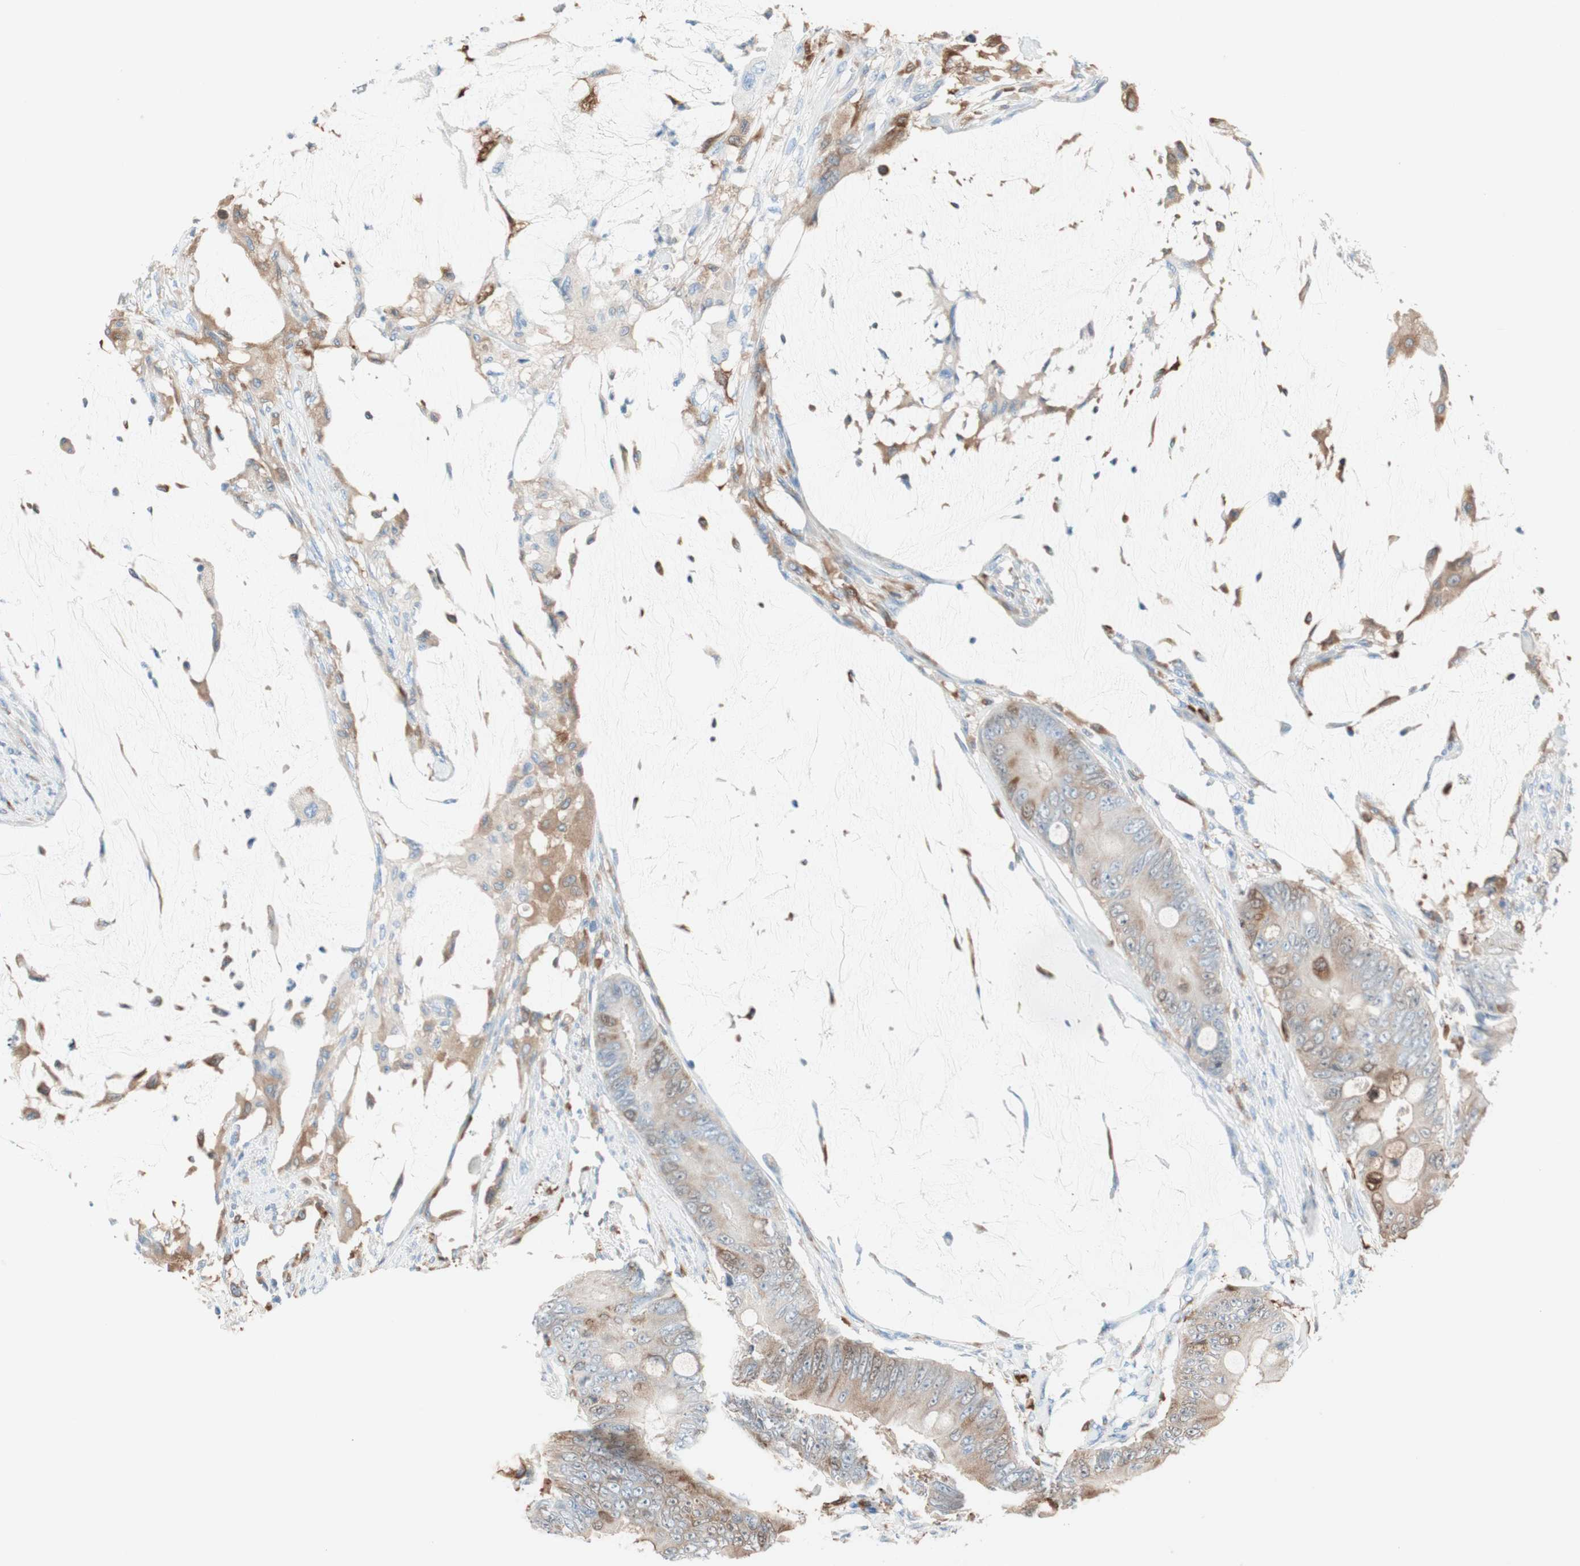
{"staining": {"intensity": "moderate", "quantity": "25%-75%", "location": "cytoplasmic/membranous"}, "tissue": "colorectal cancer", "cell_type": "Tumor cells", "image_type": "cancer", "snomed": [{"axis": "morphology", "description": "Adenocarcinoma, NOS"}, {"axis": "topography", "description": "Rectum"}], "caption": "Immunohistochemical staining of colorectal adenocarcinoma shows medium levels of moderate cytoplasmic/membranous protein positivity in approximately 25%-75% of tumor cells.", "gene": "GLUL", "patient": {"sex": "female", "age": 77}}